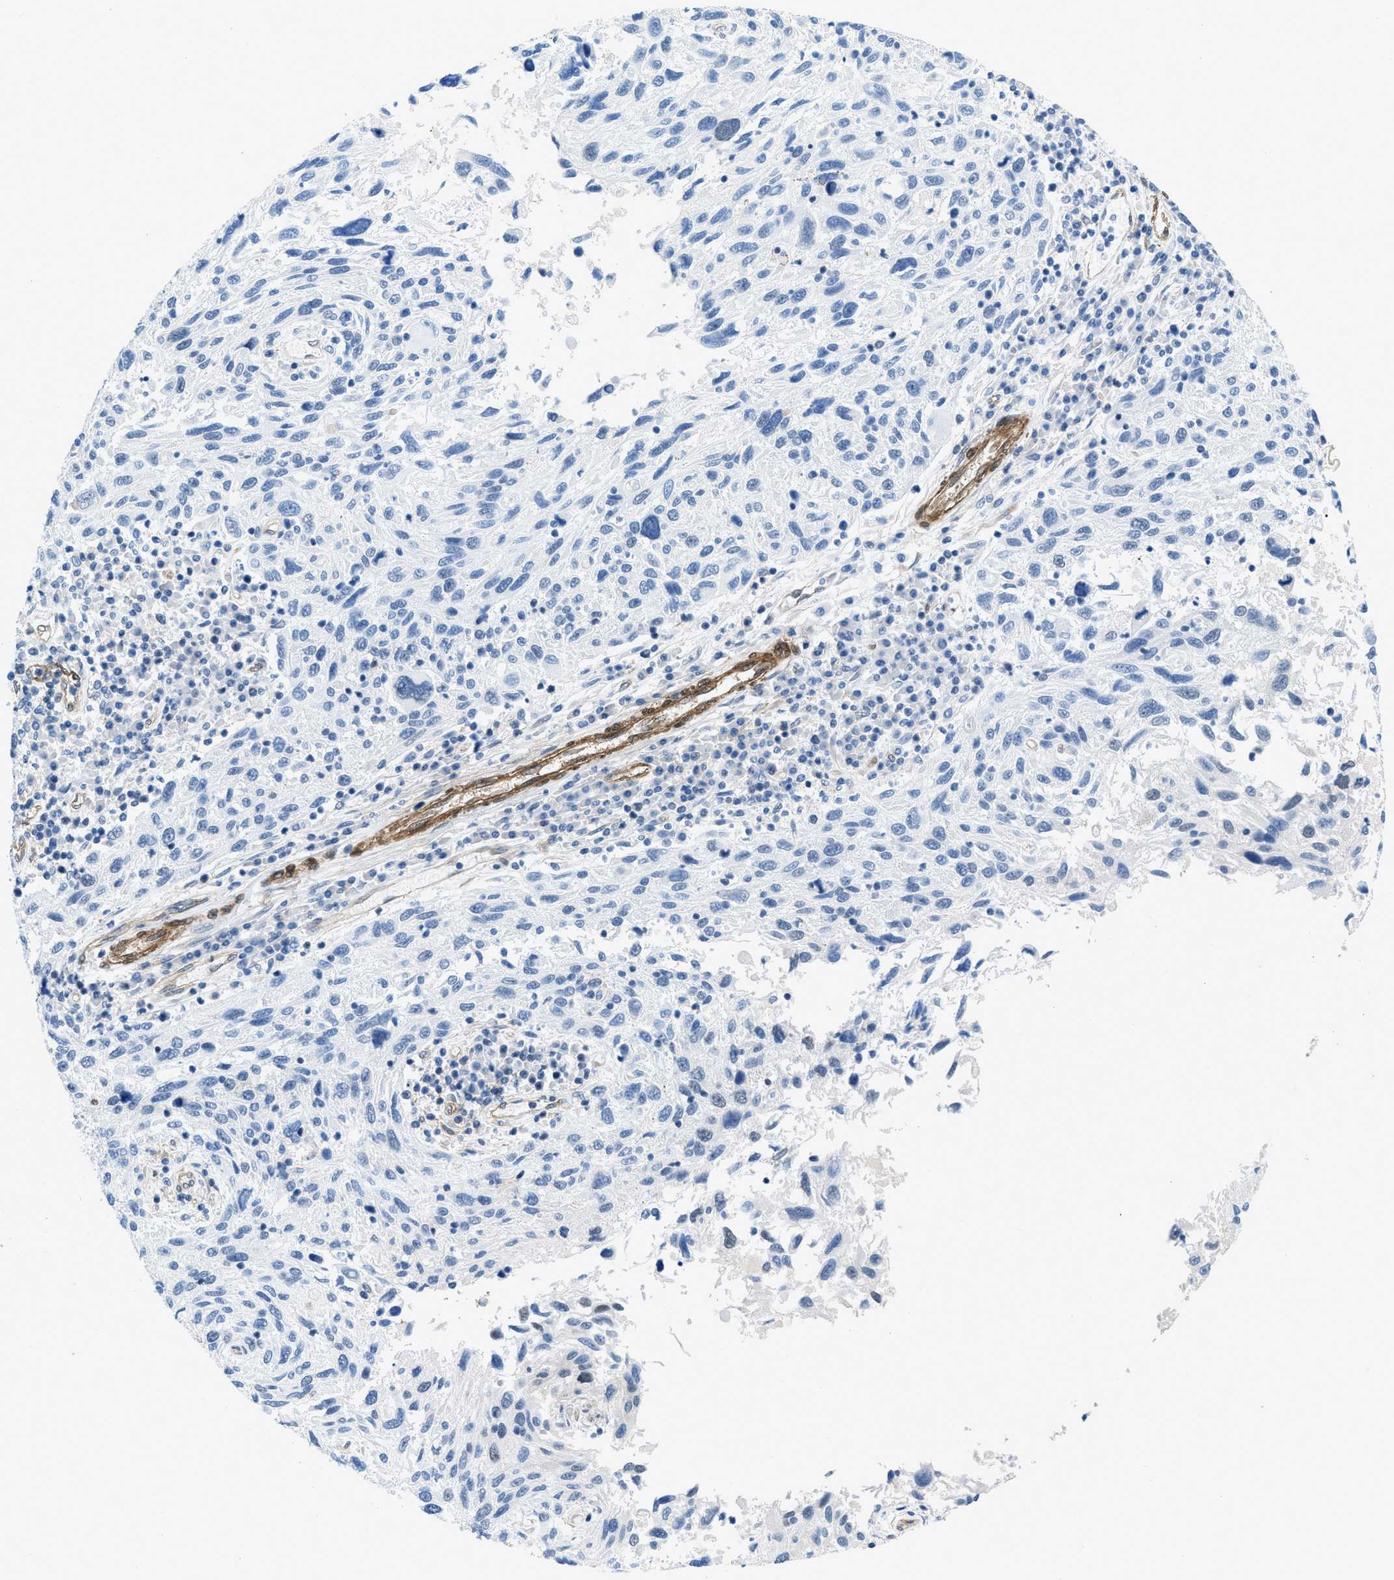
{"staining": {"intensity": "negative", "quantity": "none", "location": "none"}, "tissue": "melanoma", "cell_type": "Tumor cells", "image_type": "cancer", "snomed": [{"axis": "morphology", "description": "Malignant melanoma, NOS"}, {"axis": "topography", "description": "Skin"}], "caption": "Immunohistochemistry image of neoplastic tissue: malignant melanoma stained with DAB (3,3'-diaminobenzidine) shows no significant protein positivity in tumor cells.", "gene": "PDLIM5", "patient": {"sex": "male", "age": 53}}